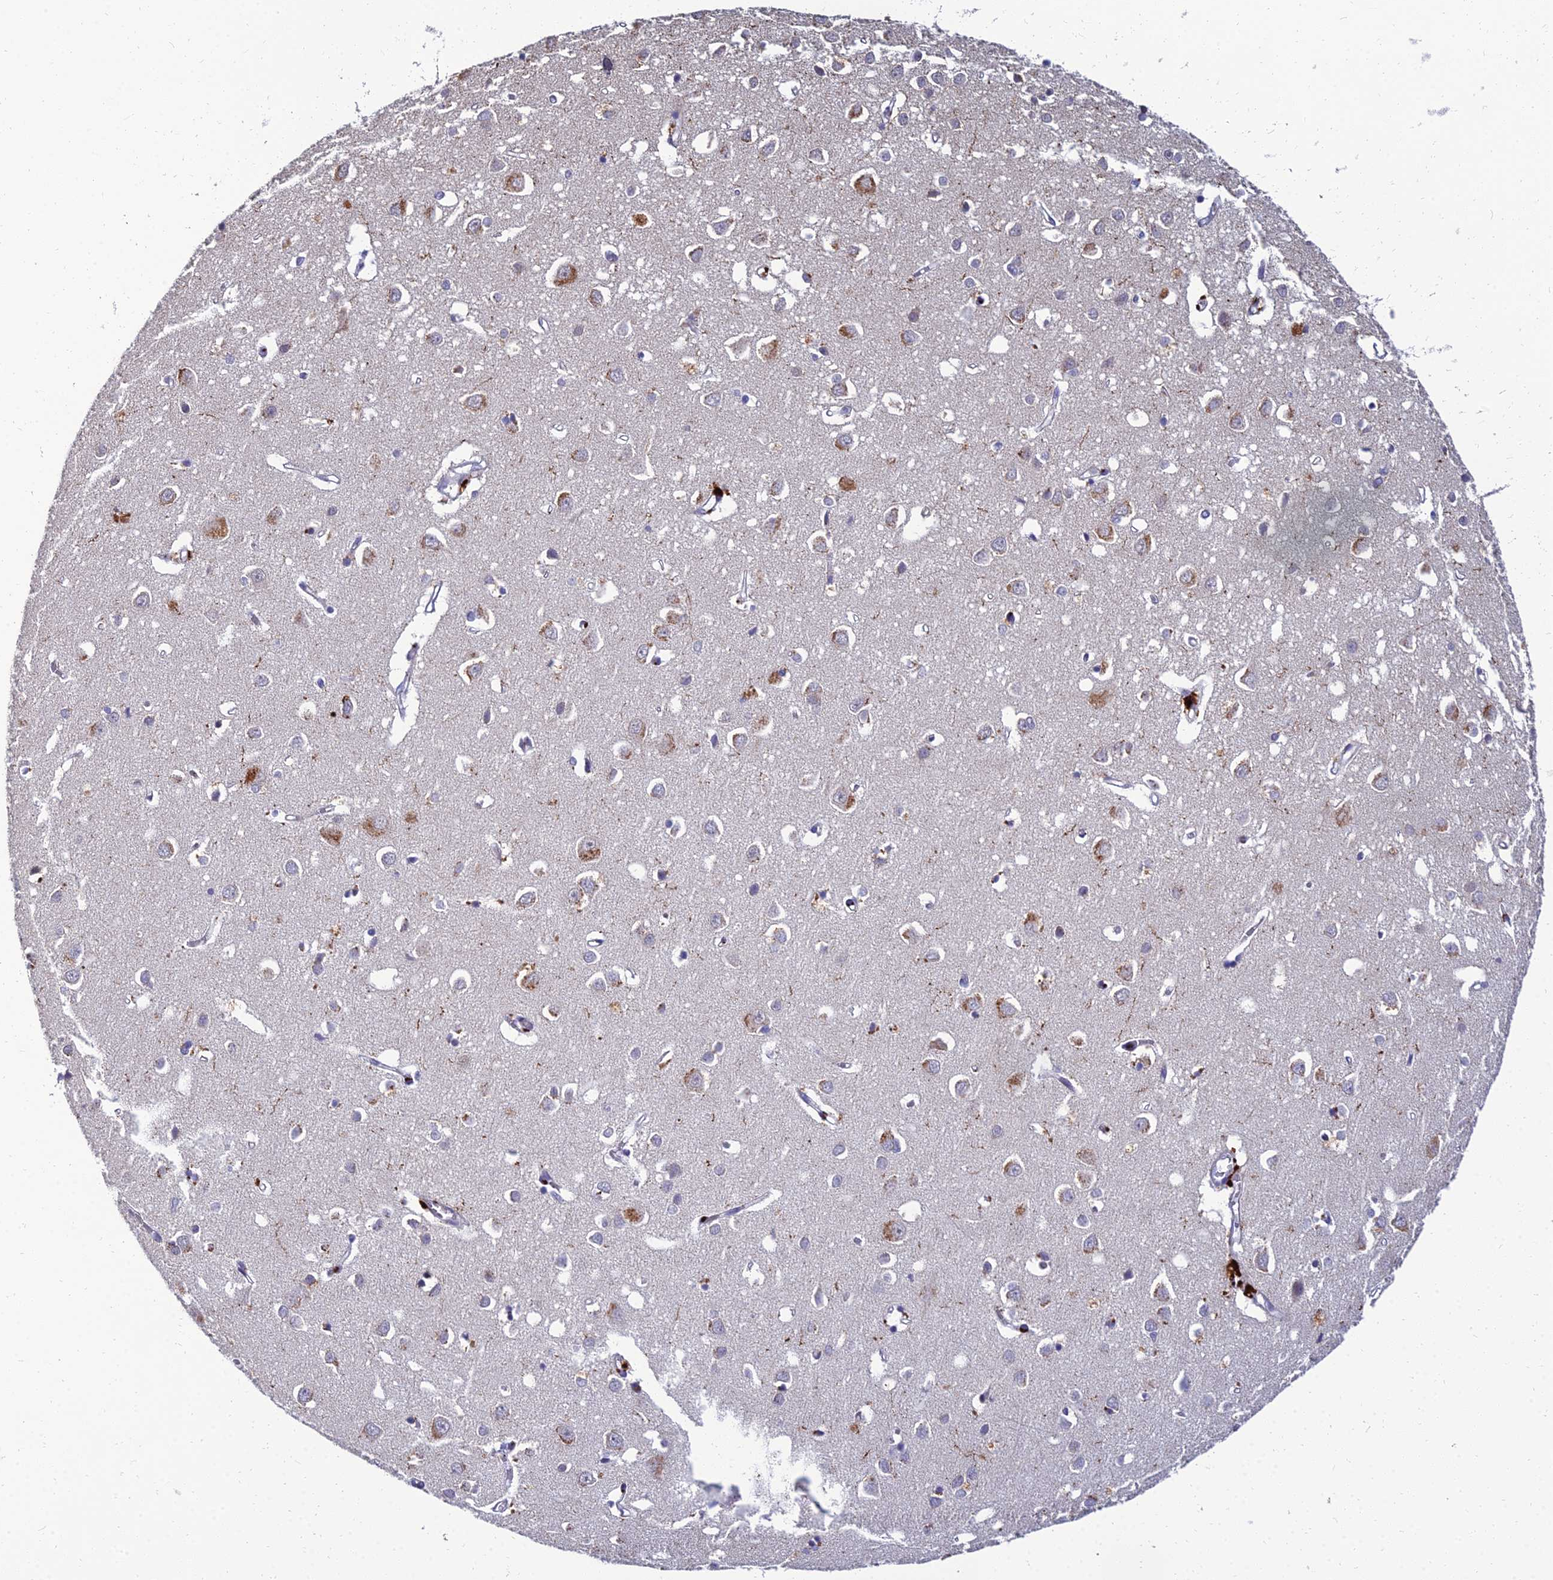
{"staining": {"intensity": "weak", "quantity": "25%-75%", "location": "cytoplasmic/membranous"}, "tissue": "cerebral cortex", "cell_type": "Endothelial cells", "image_type": "normal", "snomed": [{"axis": "morphology", "description": "Normal tissue, NOS"}, {"axis": "topography", "description": "Cerebral cortex"}], "caption": "Protein staining by IHC shows weak cytoplasmic/membranous positivity in about 25%-75% of endothelial cells in benign cerebral cortex. Using DAB (brown) and hematoxylin (blue) stains, captured at high magnification using brightfield microscopy.", "gene": "NPY", "patient": {"sex": "female", "age": 64}}